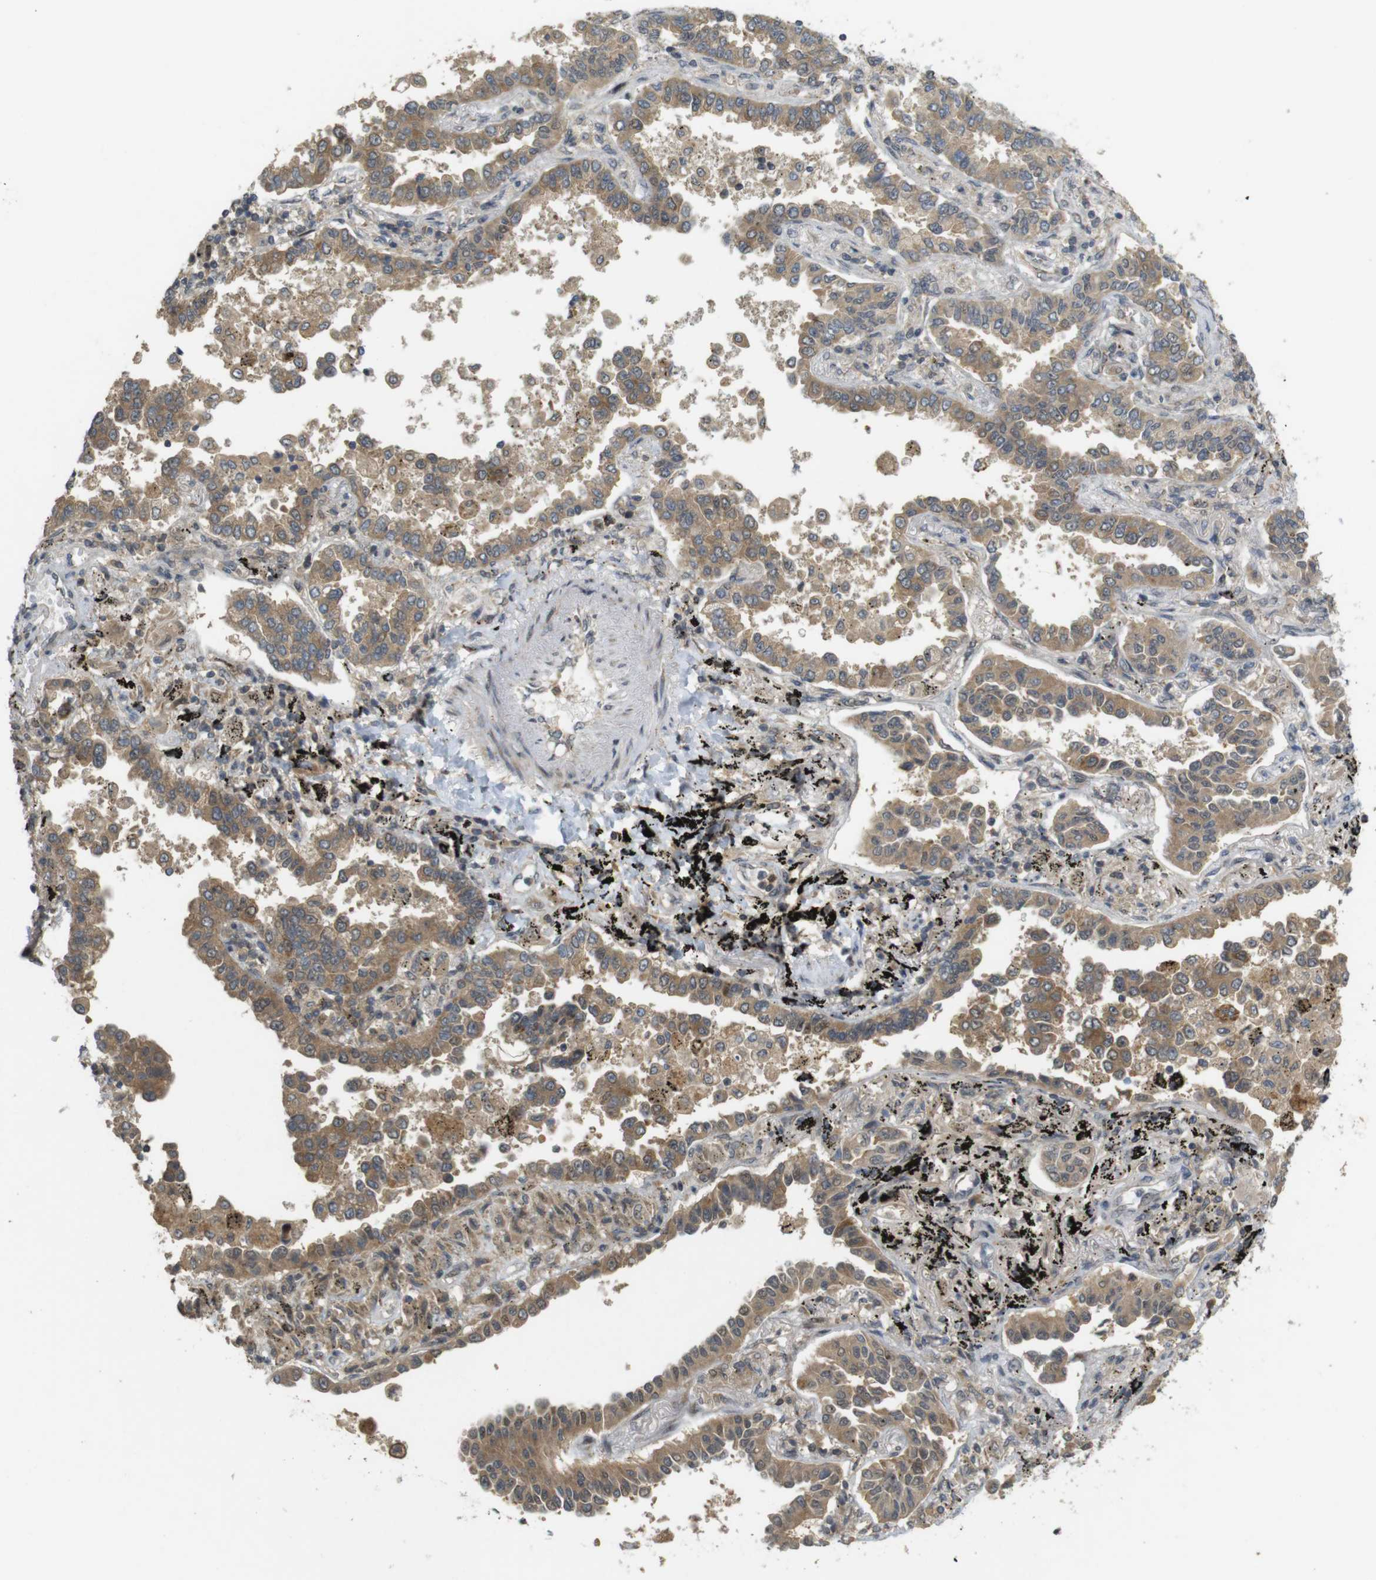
{"staining": {"intensity": "moderate", "quantity": ">75%", "location": "cytoplasmic/membranous"}, "tissue": "lung cancer", "cell_type": "Tumor cells", "image_type": "cancer", "snomed": [{"axis": "morphology", "description": "Normal tissue, NOS"}, {"axis": "morphology", "description": "Adenocarcinoma, NOS"}, {"axis": "topography", "description": "Lung"}], "caption": "Tumor cells demonstrate moderate cytoplasmic/membranous staining in about >75% of cells in lung adenocarcinoma.", "gene": "TMX3", "patient": {"sex": "male", "age": 59}}